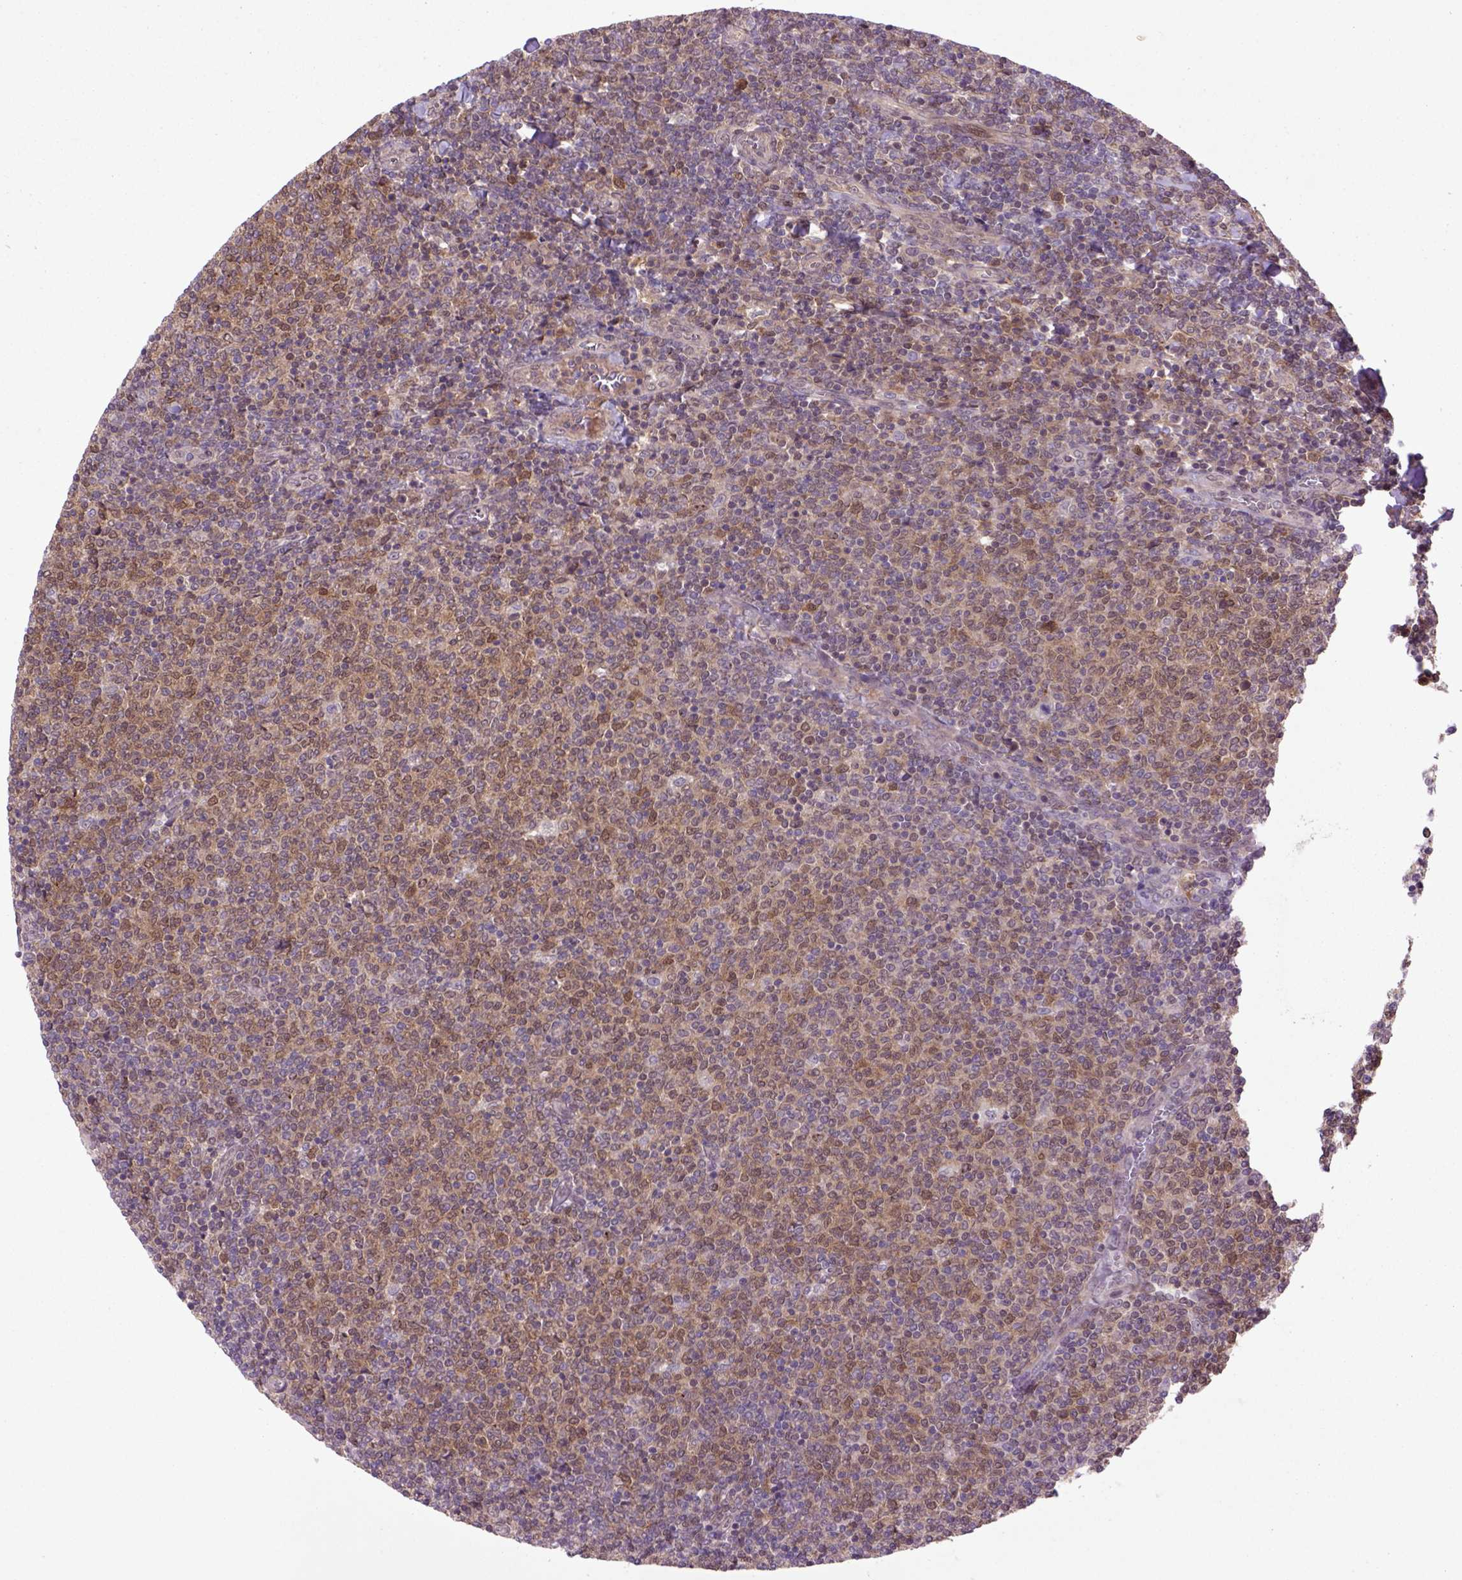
{"staining": {"intensity": "moderate", "quantity": ">75%", "location": "cytoplasmic/membranous,nuclear"}, "tissue": "lymphoma", "cell_type": "Tumor cells", "image_type": "cancer", "snomed": [{"axis": "morphology", "description": "Malignant lymphoma, non-Hodgkin's type, Low grade"}, {"axis": "topography", "description": "Lymph node"}], "caption": "Approximately >75% of tumor cells in lymphoma demonstrate moderate cytoplasmic/membranous and nuclear protein expression as visualized by brown immunohistochemical staining.", "gene": "HSPBP1", "patient": {"sex": "male", "age": 52}}